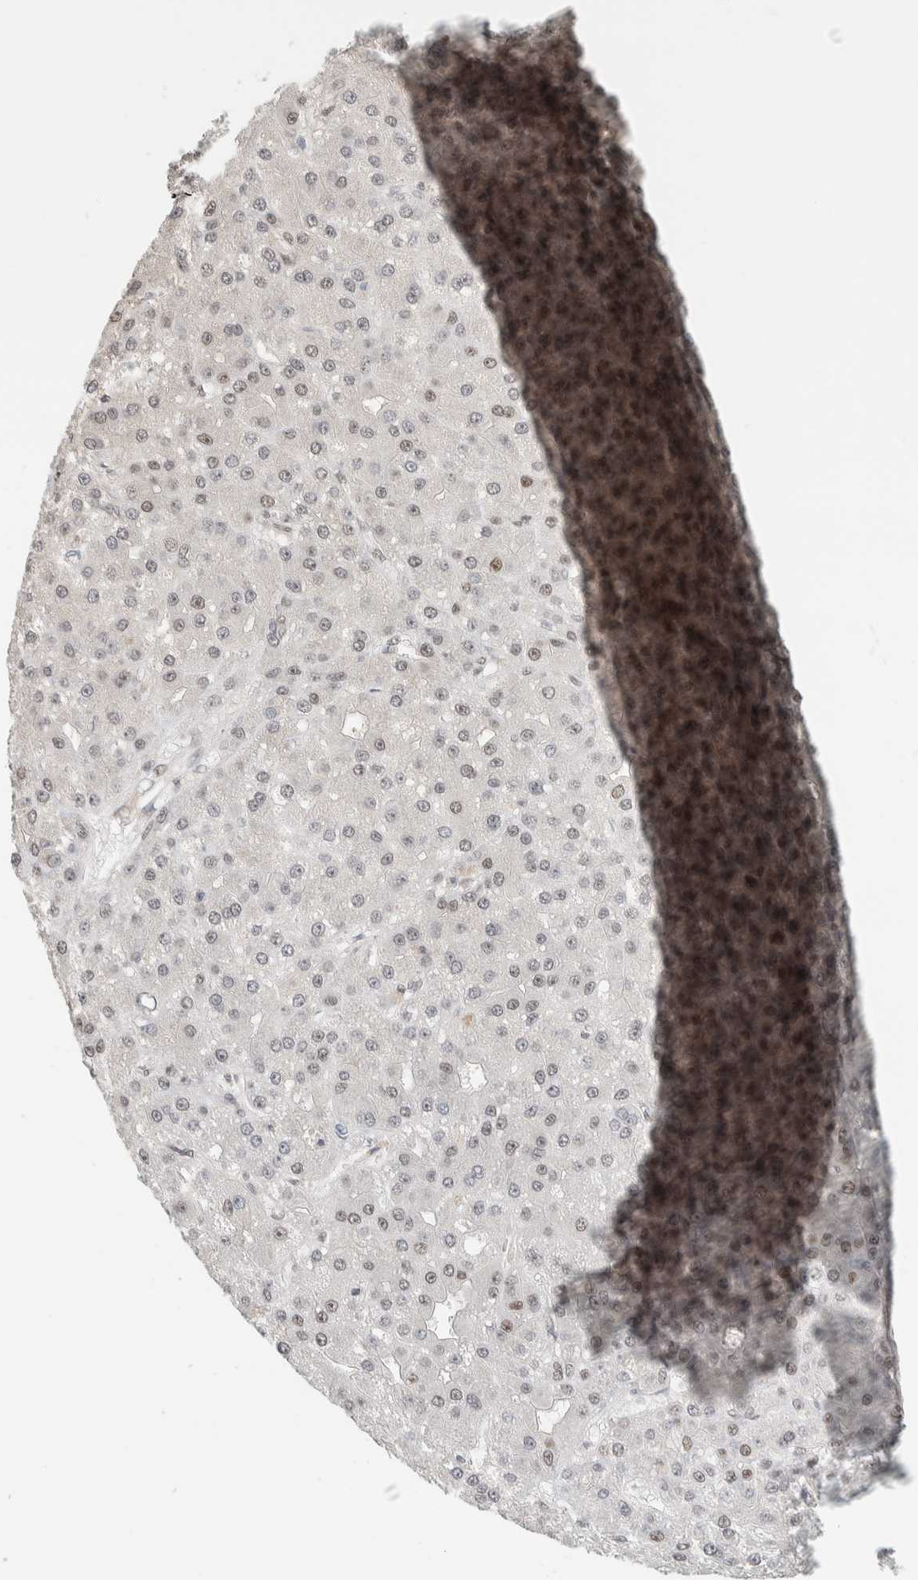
{"staining": {"intensity": "weak", "quantity": "25%-75%", "location": "nuclear"}, "tissue": "liver cancer", "cell_type": "Tumor cells", "image_type": "cancer", "snomed": [{"axis": "morphology", "description": "Carcinoma, Hepatocellular, NOS"}, {"axis": "topography", "description": "Liver"}], "caption": "Immunohistochemistry histopathology image of liver cancer (hepatocellular carcinoma) stained for a protein (brown), which exhibits low levels of weak nuclear positivity in approximately 25%-75% of tumor cells.", "gene": "PUS7", "patient": {"sex": "male", "age": 67}}